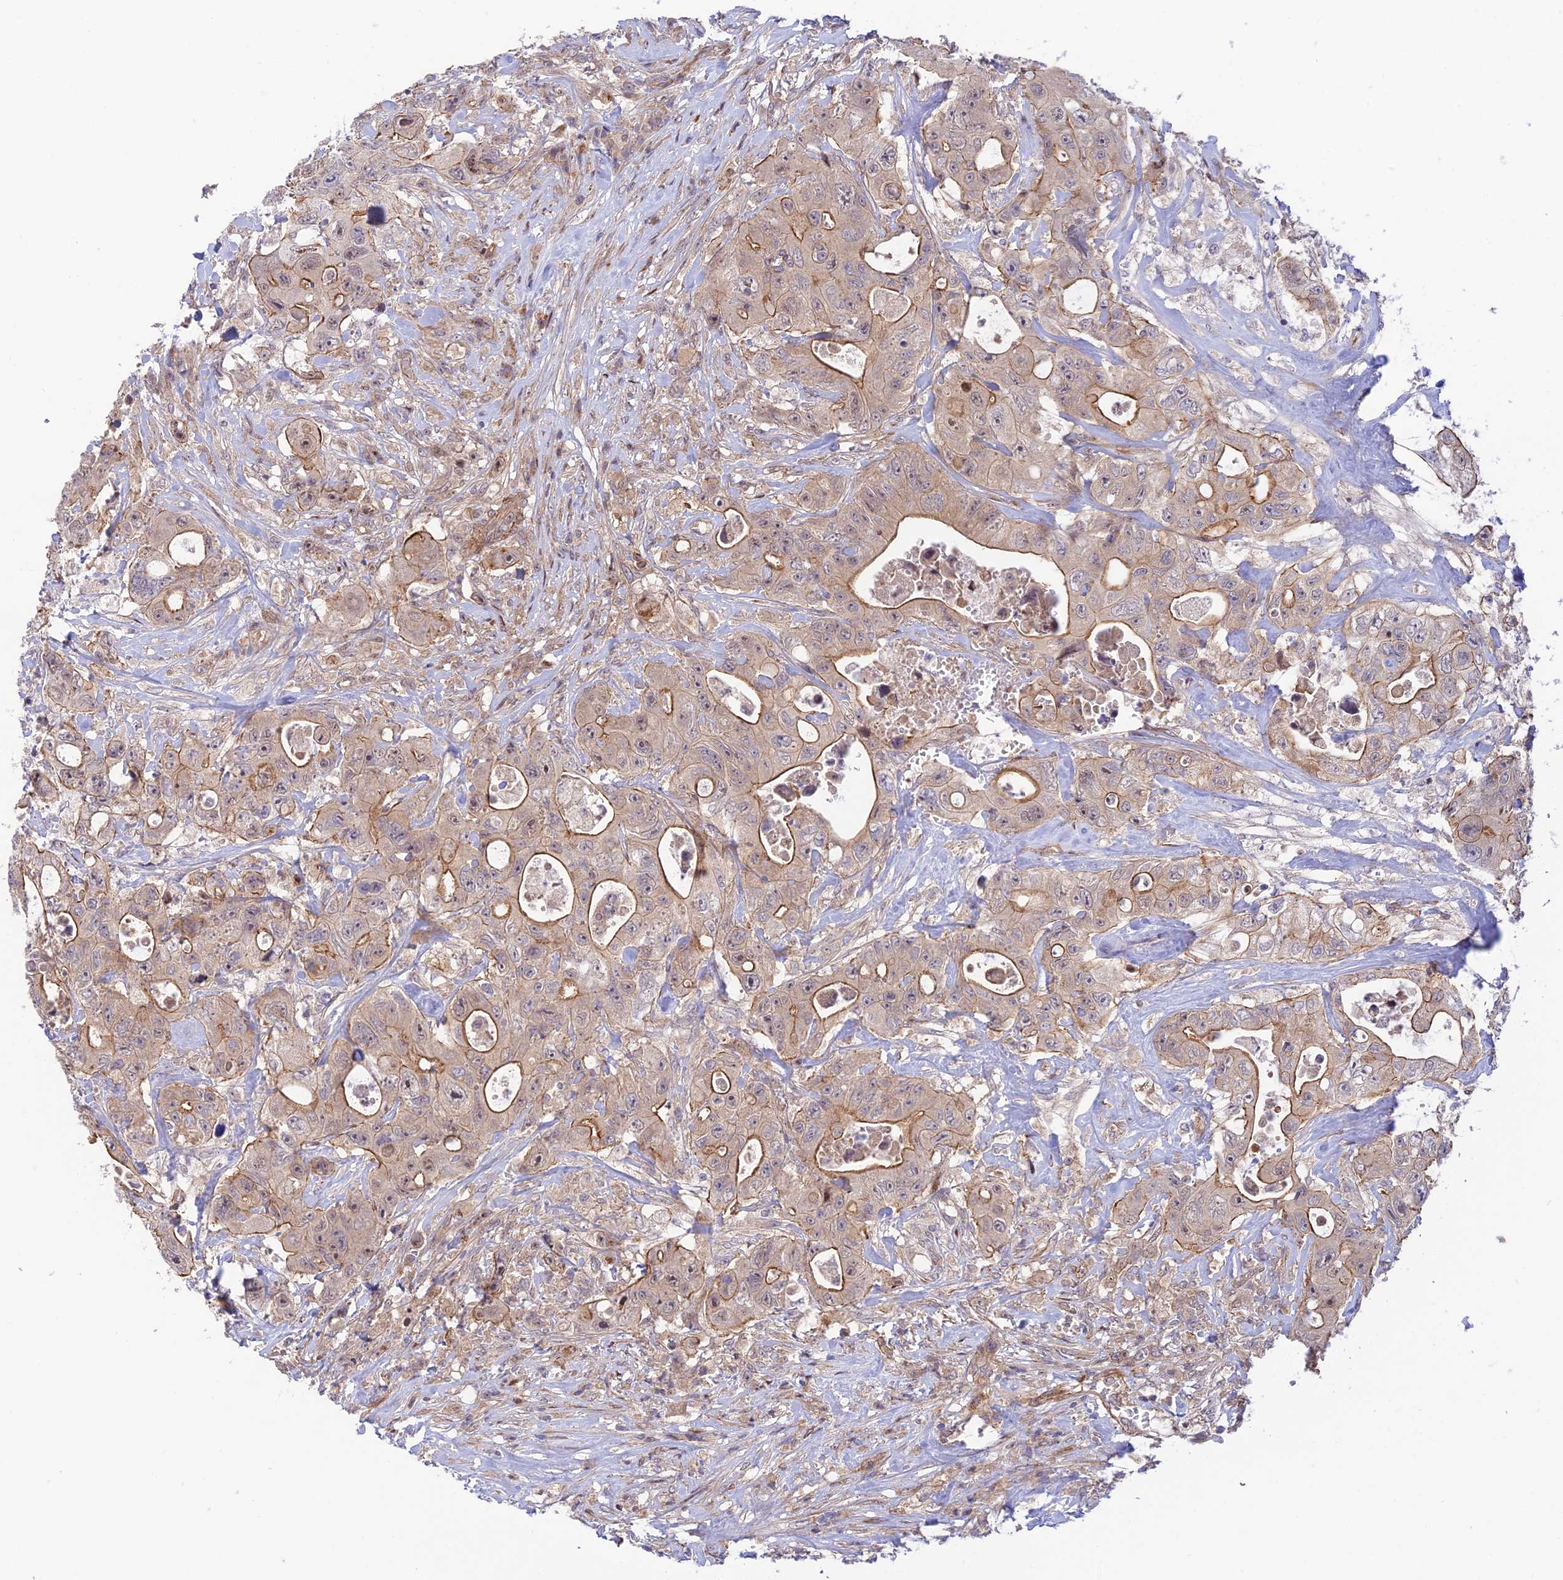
{"staining": {"intensity": "moderate", "quantity": "25%-75%", "location": "cytoplasmic/membranous"}, "tissue": "colorectal cancer", "cell_type": "Tumor cells", "image_type": "cancer", "snomed": [{"axis": "morphology", "description": "Adenocarcinoma, NOS"}, {"axis": "topography", "description": "Colon"}], "caption": "DAB immunohistochemical staining of colorectal cancer shows moderate cytoplasmic/membranous protein positivity in about 25%-75% of tumor cells.", "gene": "ZNF584", "patient": {"sex": "female", "age": 46}}